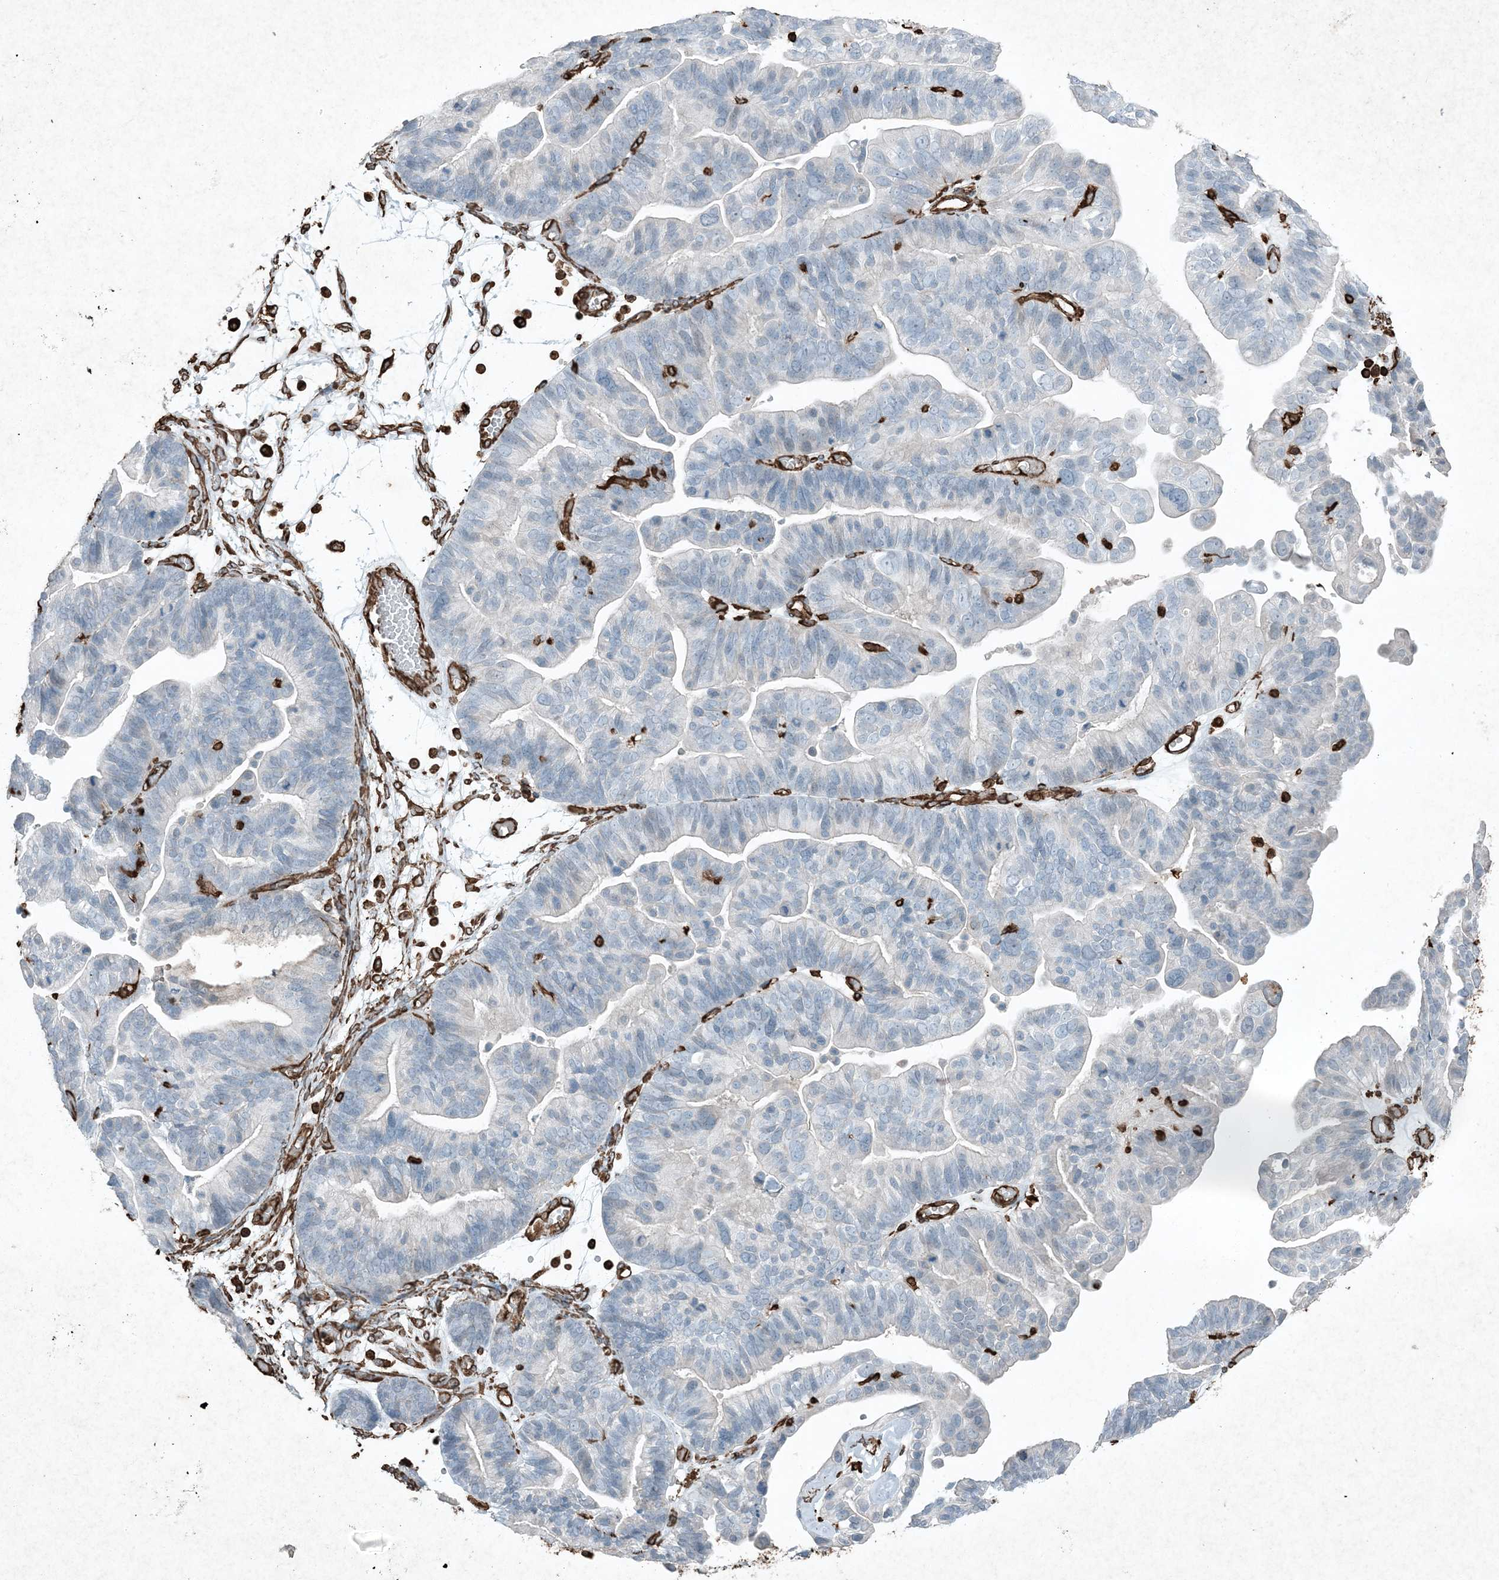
{"staining": {"intensity": "negative", "quantity": "none", "location": "none"}, "tissue": "ovarian cancer", "cell_type": "Tumor cells", "image_type": "cancer", "snomed": [{"axis": "morphology", "description": "Cystadenocarcinoma, serous, NOS"}, {"axis": "topography", "description": "Ovary"}], "caption": "Immunohistochemistry of human ovarian serous cystadenocarcinoma reveals no staining in tumor cells.", "gene": "RYK", "patient": {"sex": "female", "age": 56}}